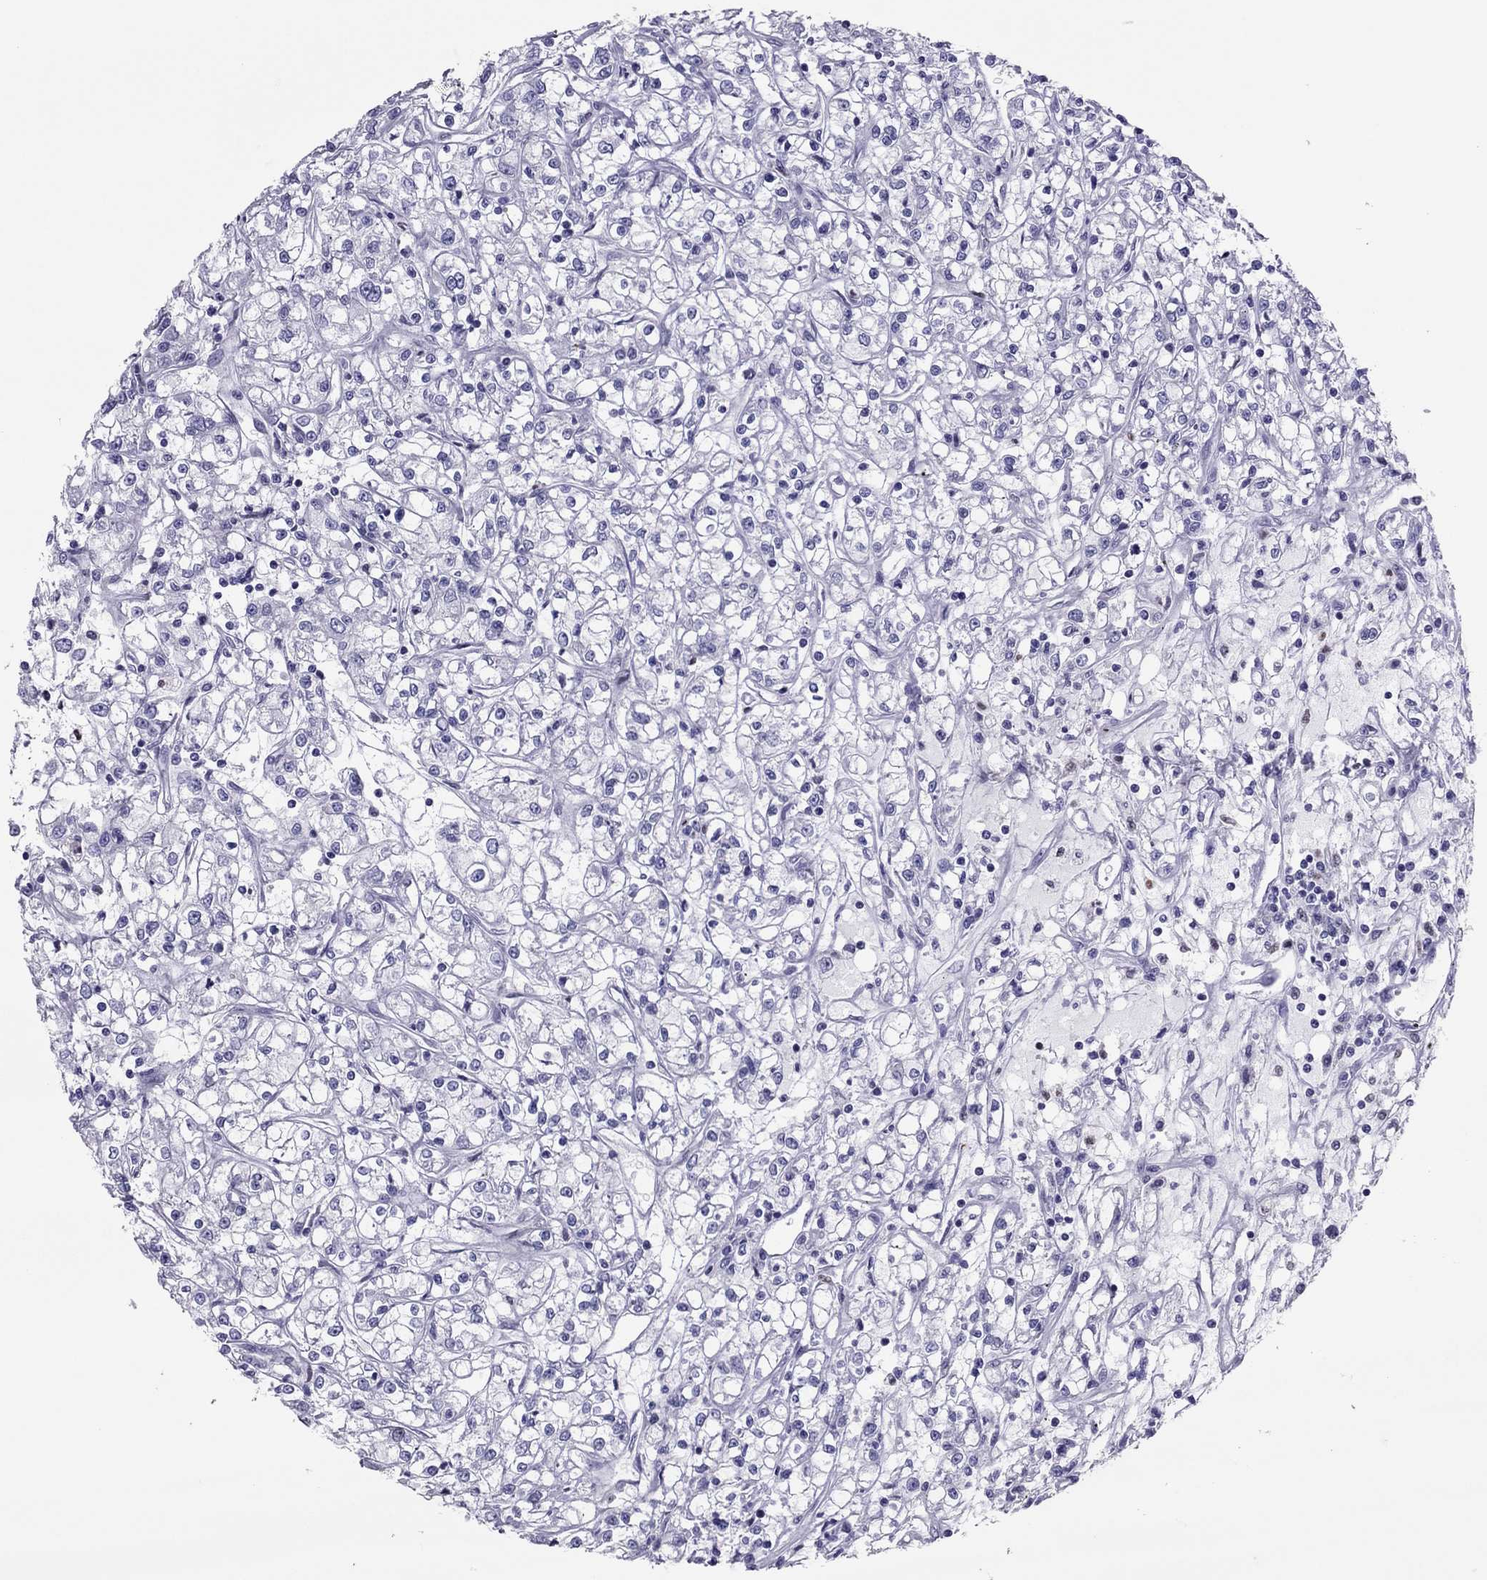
{"staining": {"intensity": "negative", "quantity": "none", "location": "none"}, "tissue": "renal cancer", "cell_type": "Tumor cells", "image_type": "cancer", "snomed": [{"axis": "morphology", "description": "Adenocarcinoma, NOS"}, {"axis": "topography", "description": "Kidney"}], "caption": "The photomicrograph reveals no staining of tumor cells in adenocarcinoma (renal).", "gene": "SPINT3", "patient": {"sex": "female", "age": 59}}